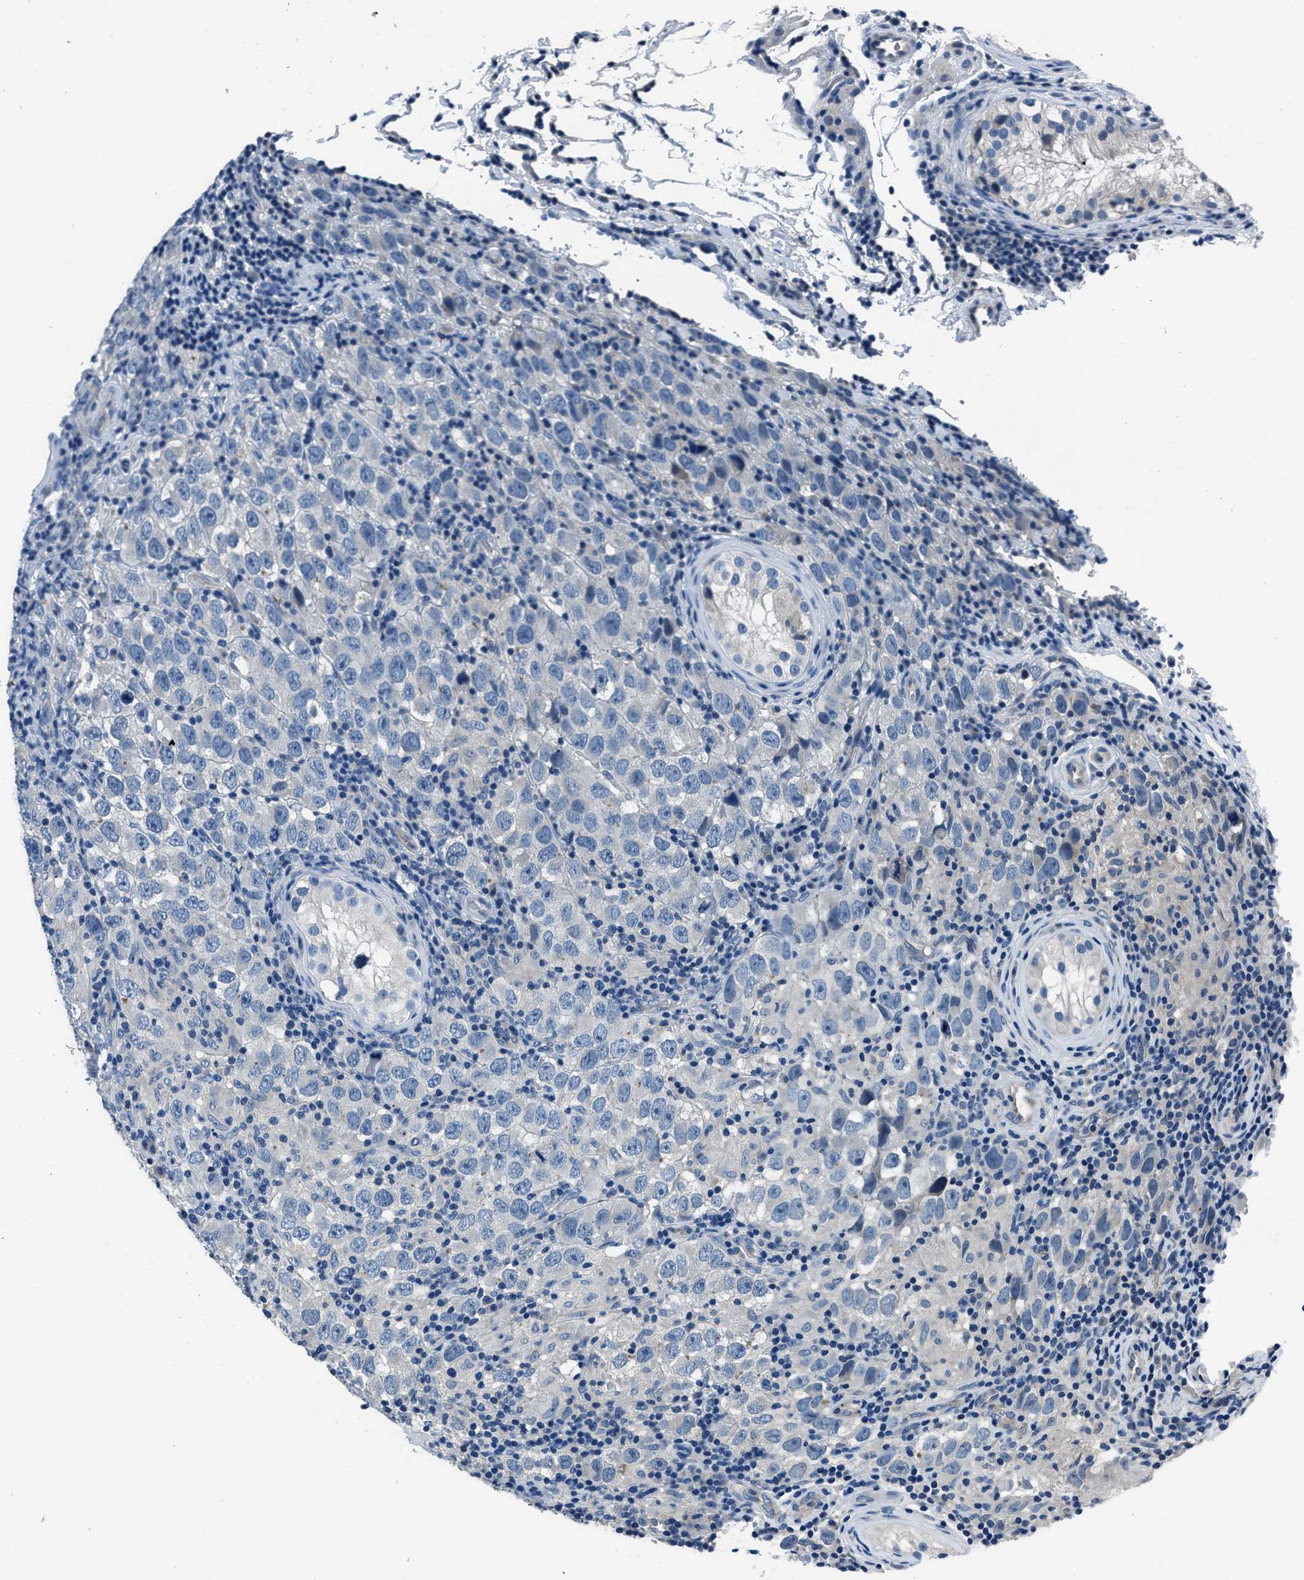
{"staining": {"intensity": "negative", "quantity": "none", "location": "none"}, "tissue": "testis cancer", "cell_type": "Tumor cells", "image_type": "cancer", "snomed": [{"axis": "morphology", "description": "Carcinoma, Embryonal, NOS"}, {"axis": "topography", "description": "Testis"}], "caption": "The IHC image has no significant positivity in tumor cells of testis embryonal carcinoma tissue. (DAB (3,3'-diaminobenzidine) immunohistochemistry (IHC), high magnification).", "gene": "GJA3", "patient": {"sex": "male", "age": 21}}